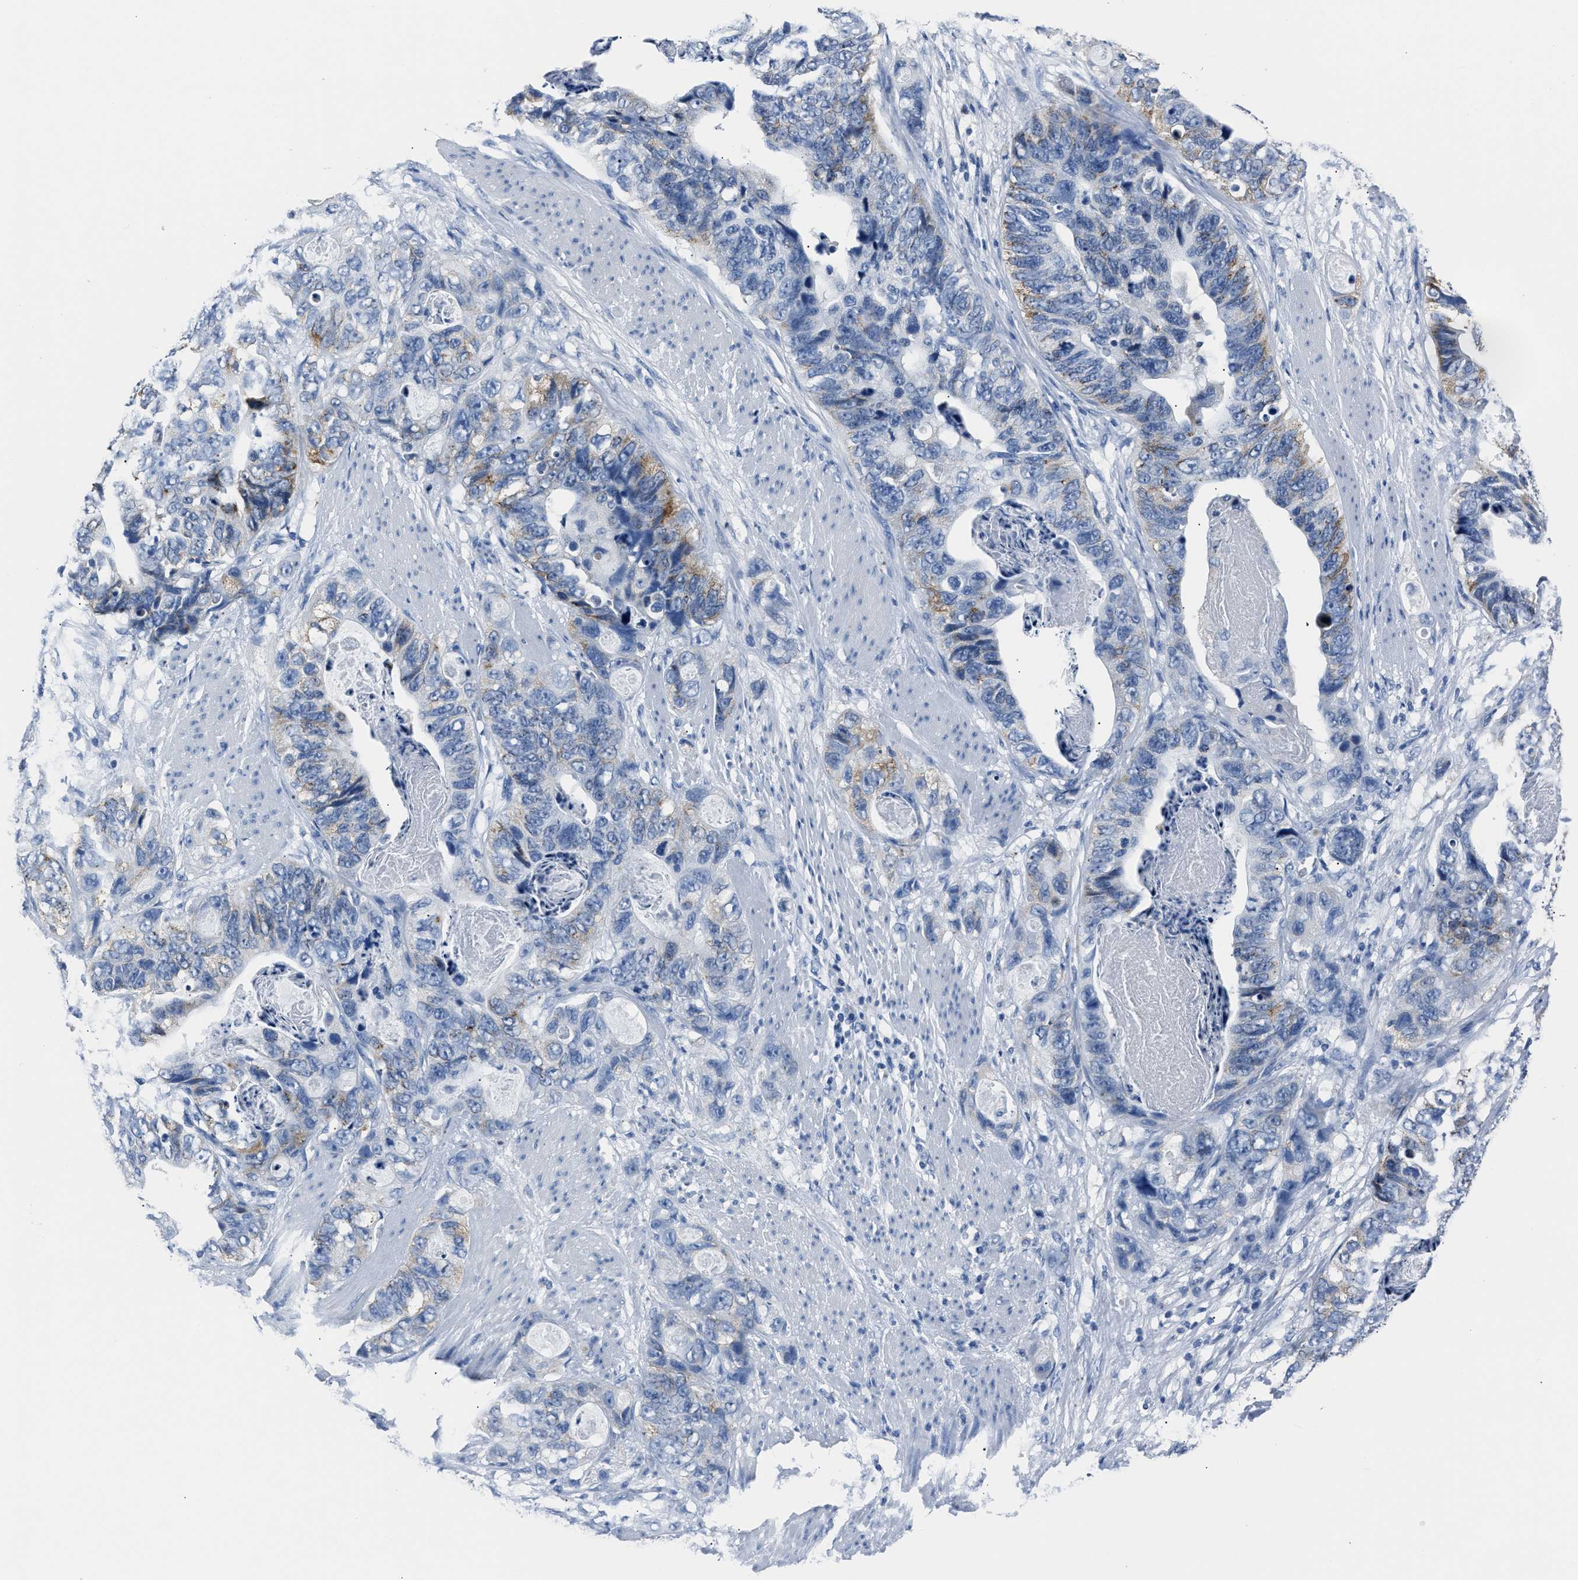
{"staining": {"intensity": "moderate", "quantity": "<25%", "location": "cytoplasmic/membranous"}, "tissue": "stomach cancer", "cell_type": "Tumor cells", "image_type": "cancer", "snomed": [{"axis": "morphology", "description": "Adenocarcinoma, NOS"}, {"axis": "topography", "description": "Stomach"}], "caption": "Moderate cytoplasmic/membranous expression for a protein is identified in about <25% of tumor cells of stomach cancer using immunohistochemistry (IHC).", "gene": "AMACR", "patient": {"sex": "female", "age": 89}}